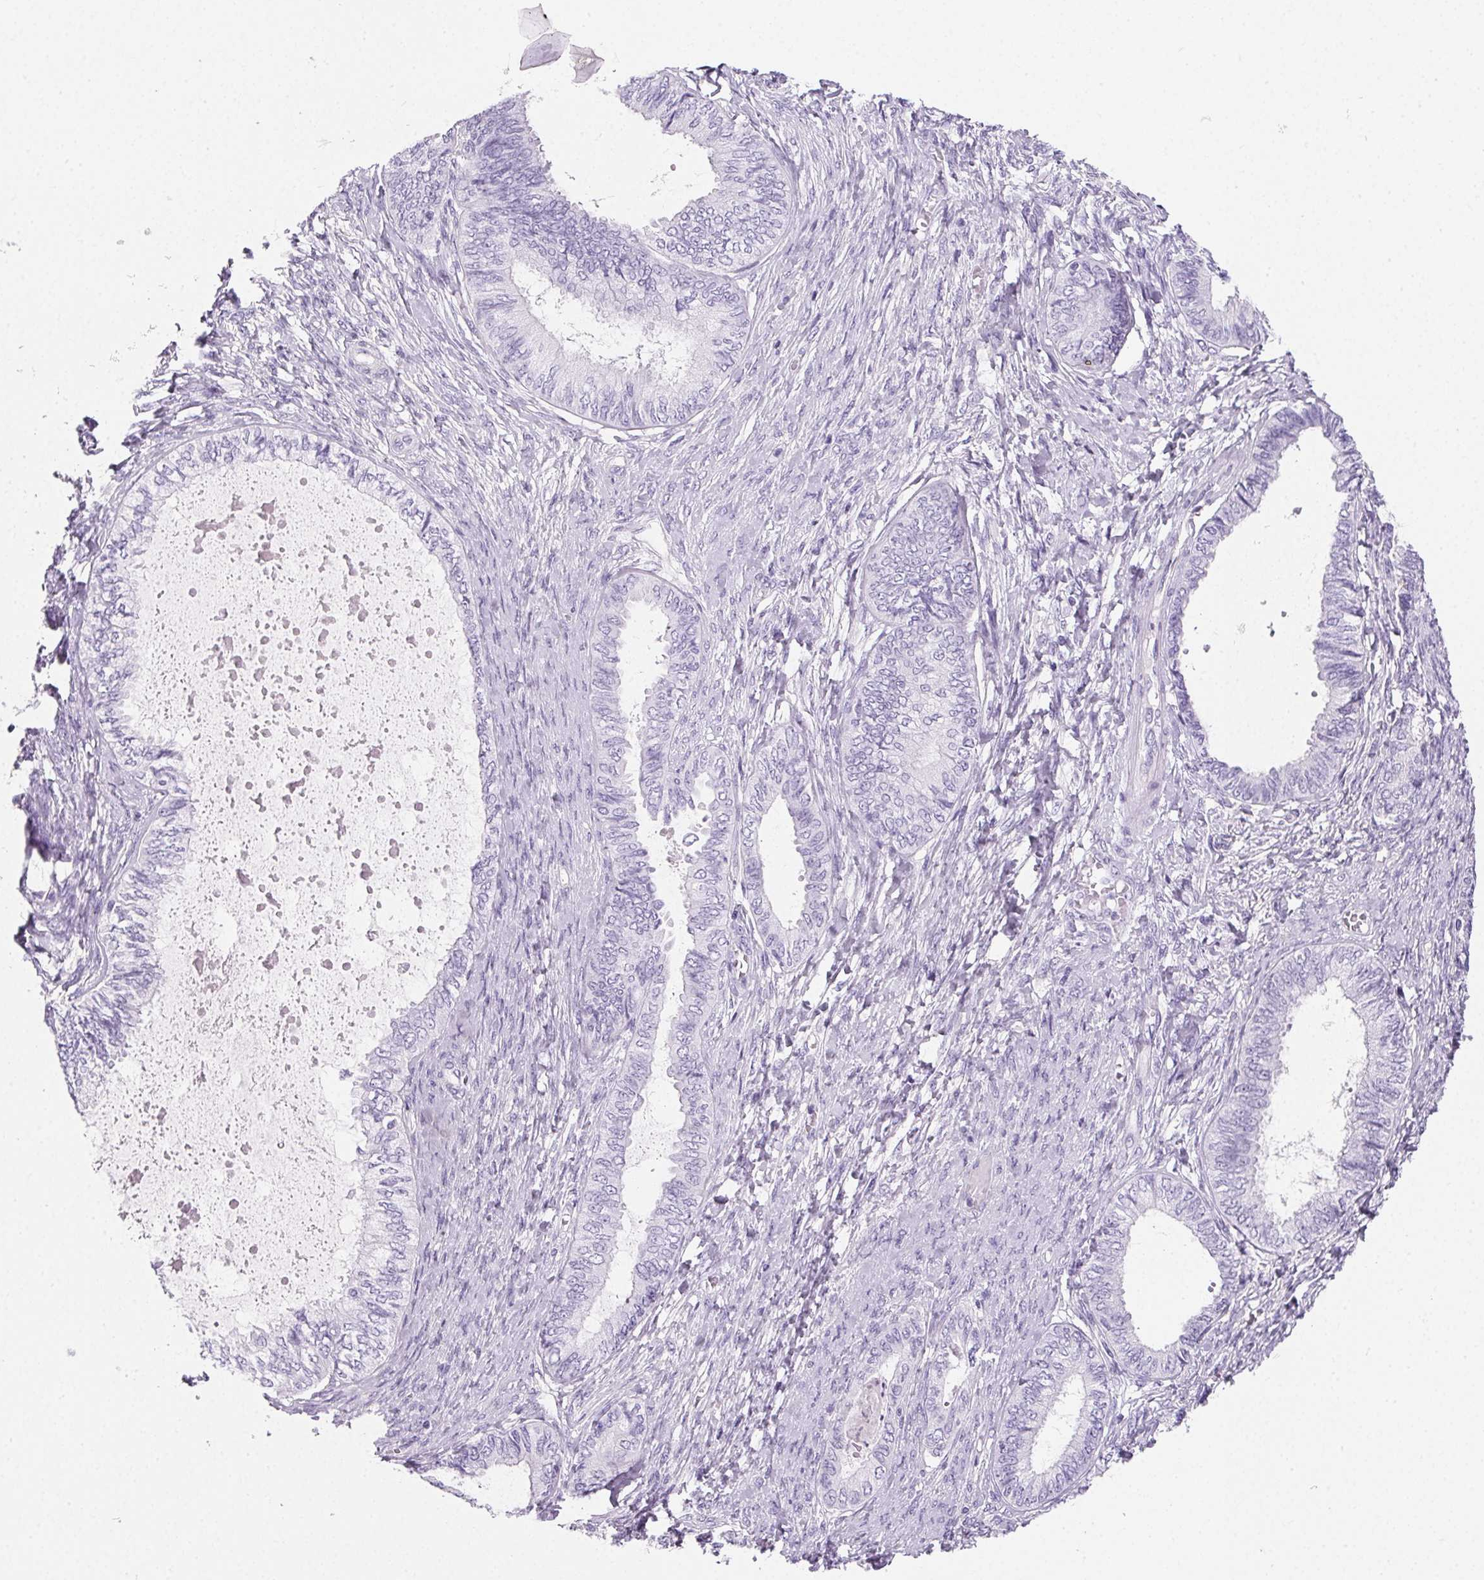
{"staining": {"intensity": "negative", "quantity": "none", "location": "none"}, "tissue": "ovarian cancer", "cell_type": "Tumor cells", "image_type": "cancer", "snomed": [{"axis": "morphology", "description": "Carcinoma, endometroid"}, {"axis": "topography", "description": "Ovary"}], "caption": "Human ovarian endometroid carcinoma stained for a protein using IHC exhibits no positivity in tumor cells.", "gene": "PRSS3", "patient": {"sex": "female", "age": 70}}